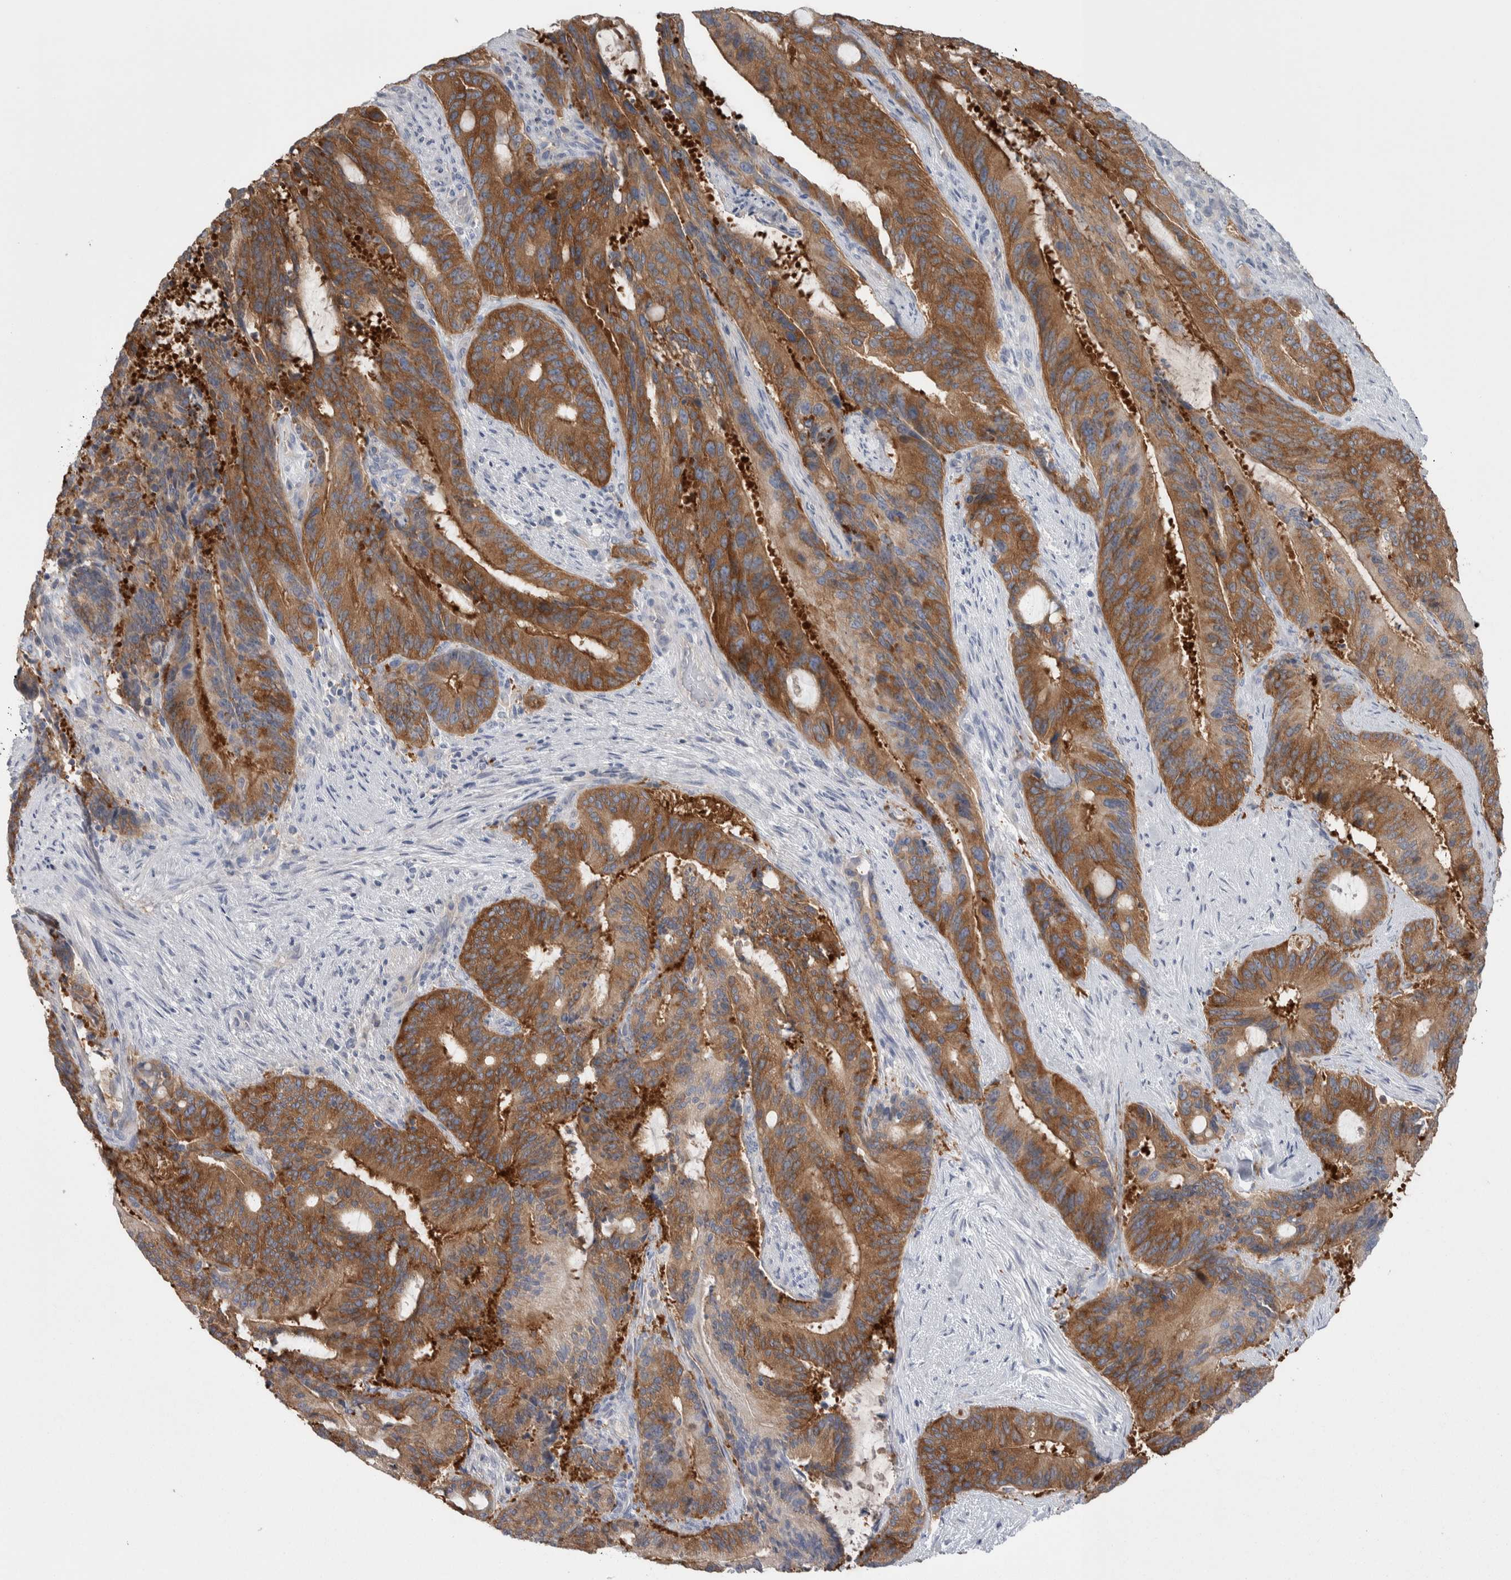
{"staining": {"intensity": "strong", "quantity": ">75%", "location": "cytoplasmic/membranous"}, "tissue": "liver cancer", "cell_type": "Tumor cells", "image_type": "cancer", "snomed": [{"axis": "morphology", "description": "Normal tissue, NOS"}, {"axis": "morphology", "description": "Cholangiocarcinoma"}, {"axis": "topography", "description": "Liver"}, {"axis": "topography", "description": "Peripheral nerve tissue"}], "caption": "Strong cytoplasmic/membranous protein positivity is appreciated in approximately >75% of tumor cells in cholangiocarcinoma (liver).", "gene": "GPHN", "patient": {"sex": "female", "age": 73}}